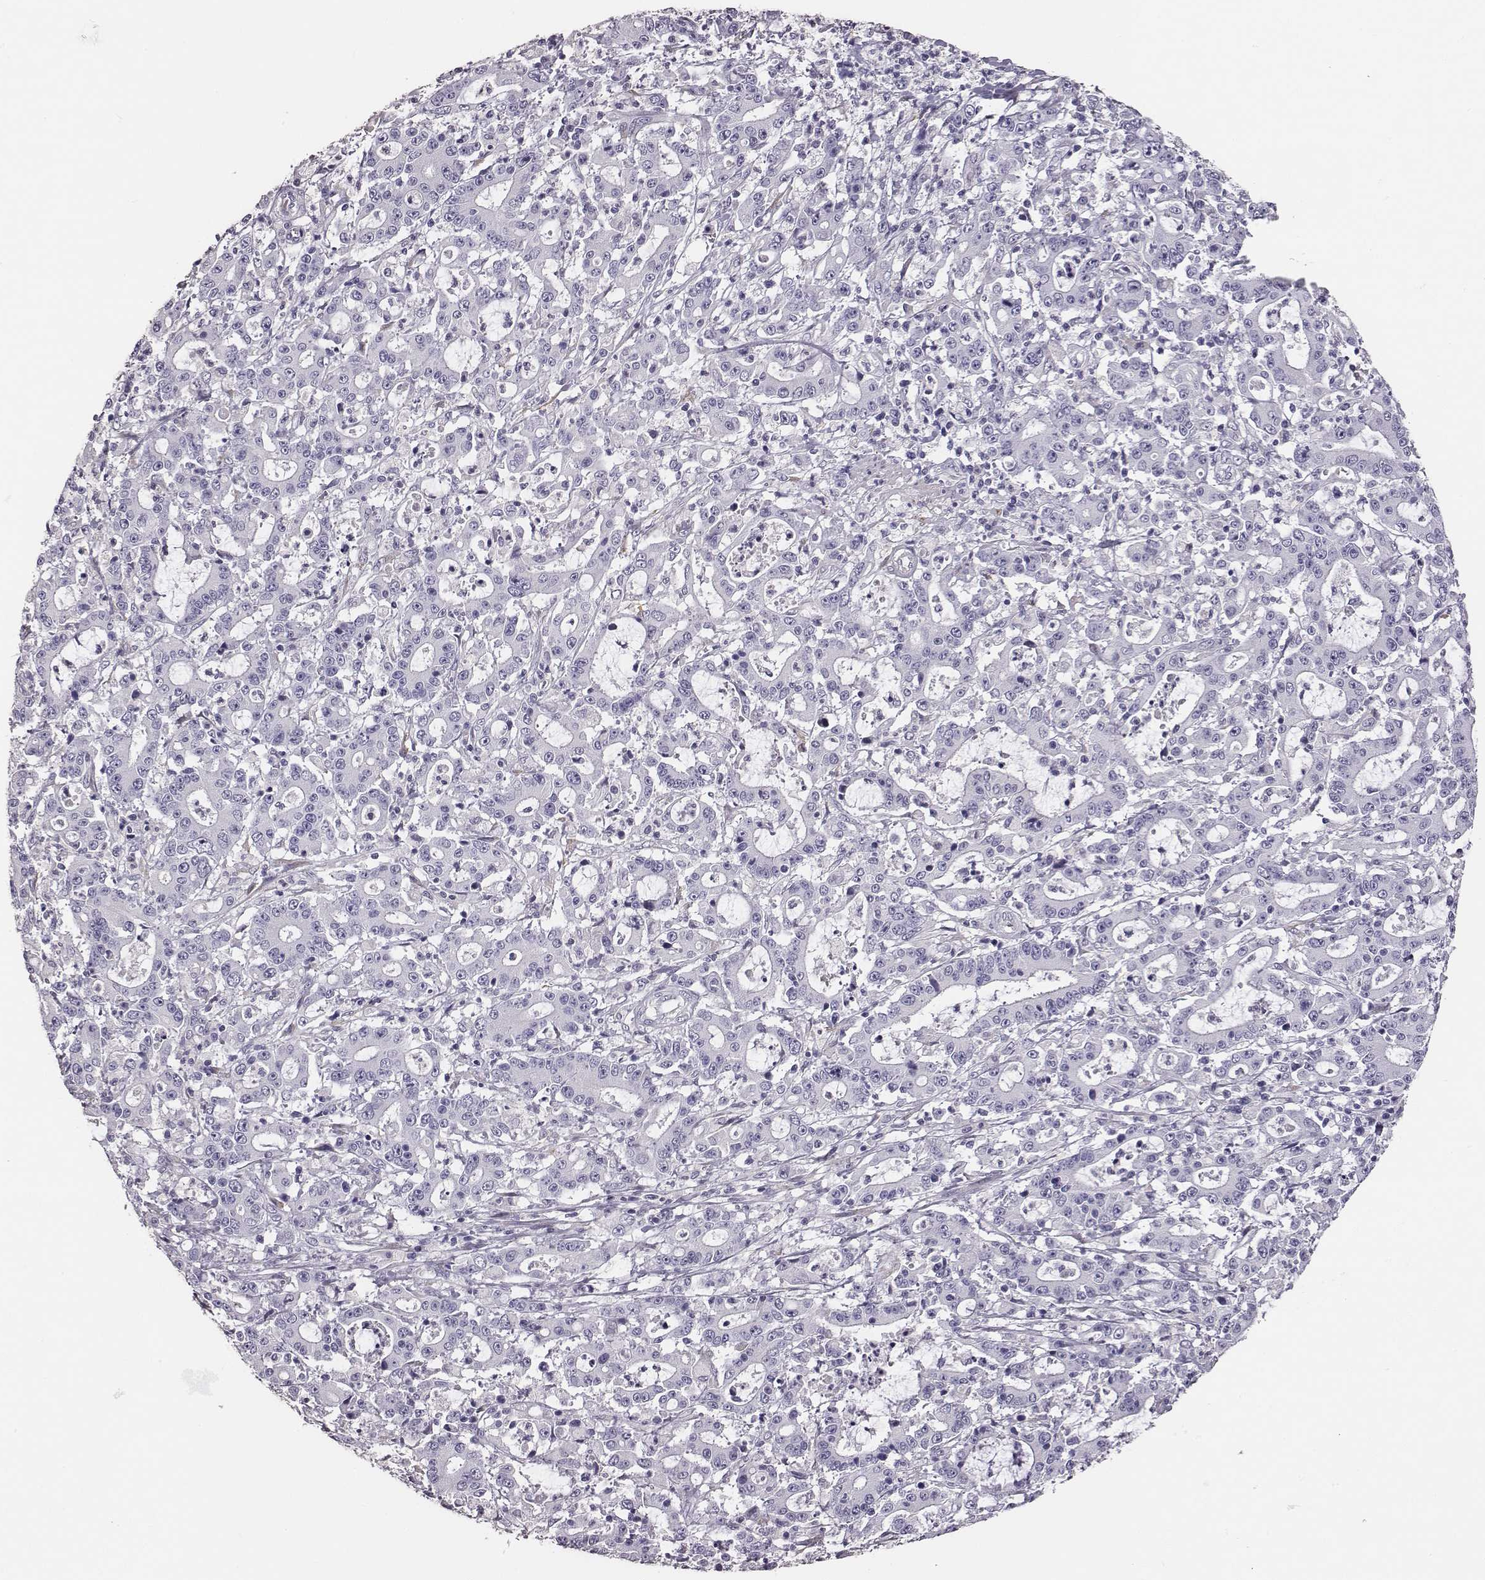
{"staining": {"intensity": "negative", "quantity": "none", "location": "none"}, "tissue": "stomach cancer", "cell_type": "Tumor cells", "image_type": "cancer", "snomed": [{"axis": "morphology", "description": "Adenocarcinoma, NOS"}, {"axis": "topography", "description": "Stomach, upper"}], "caption": "This is an IHC image of human stomach cancer (adenocarcinoma). There is no positivity in tumor cells.", "gene": "GUCA1A", "patient": {"sex": "male", "age": 68}}